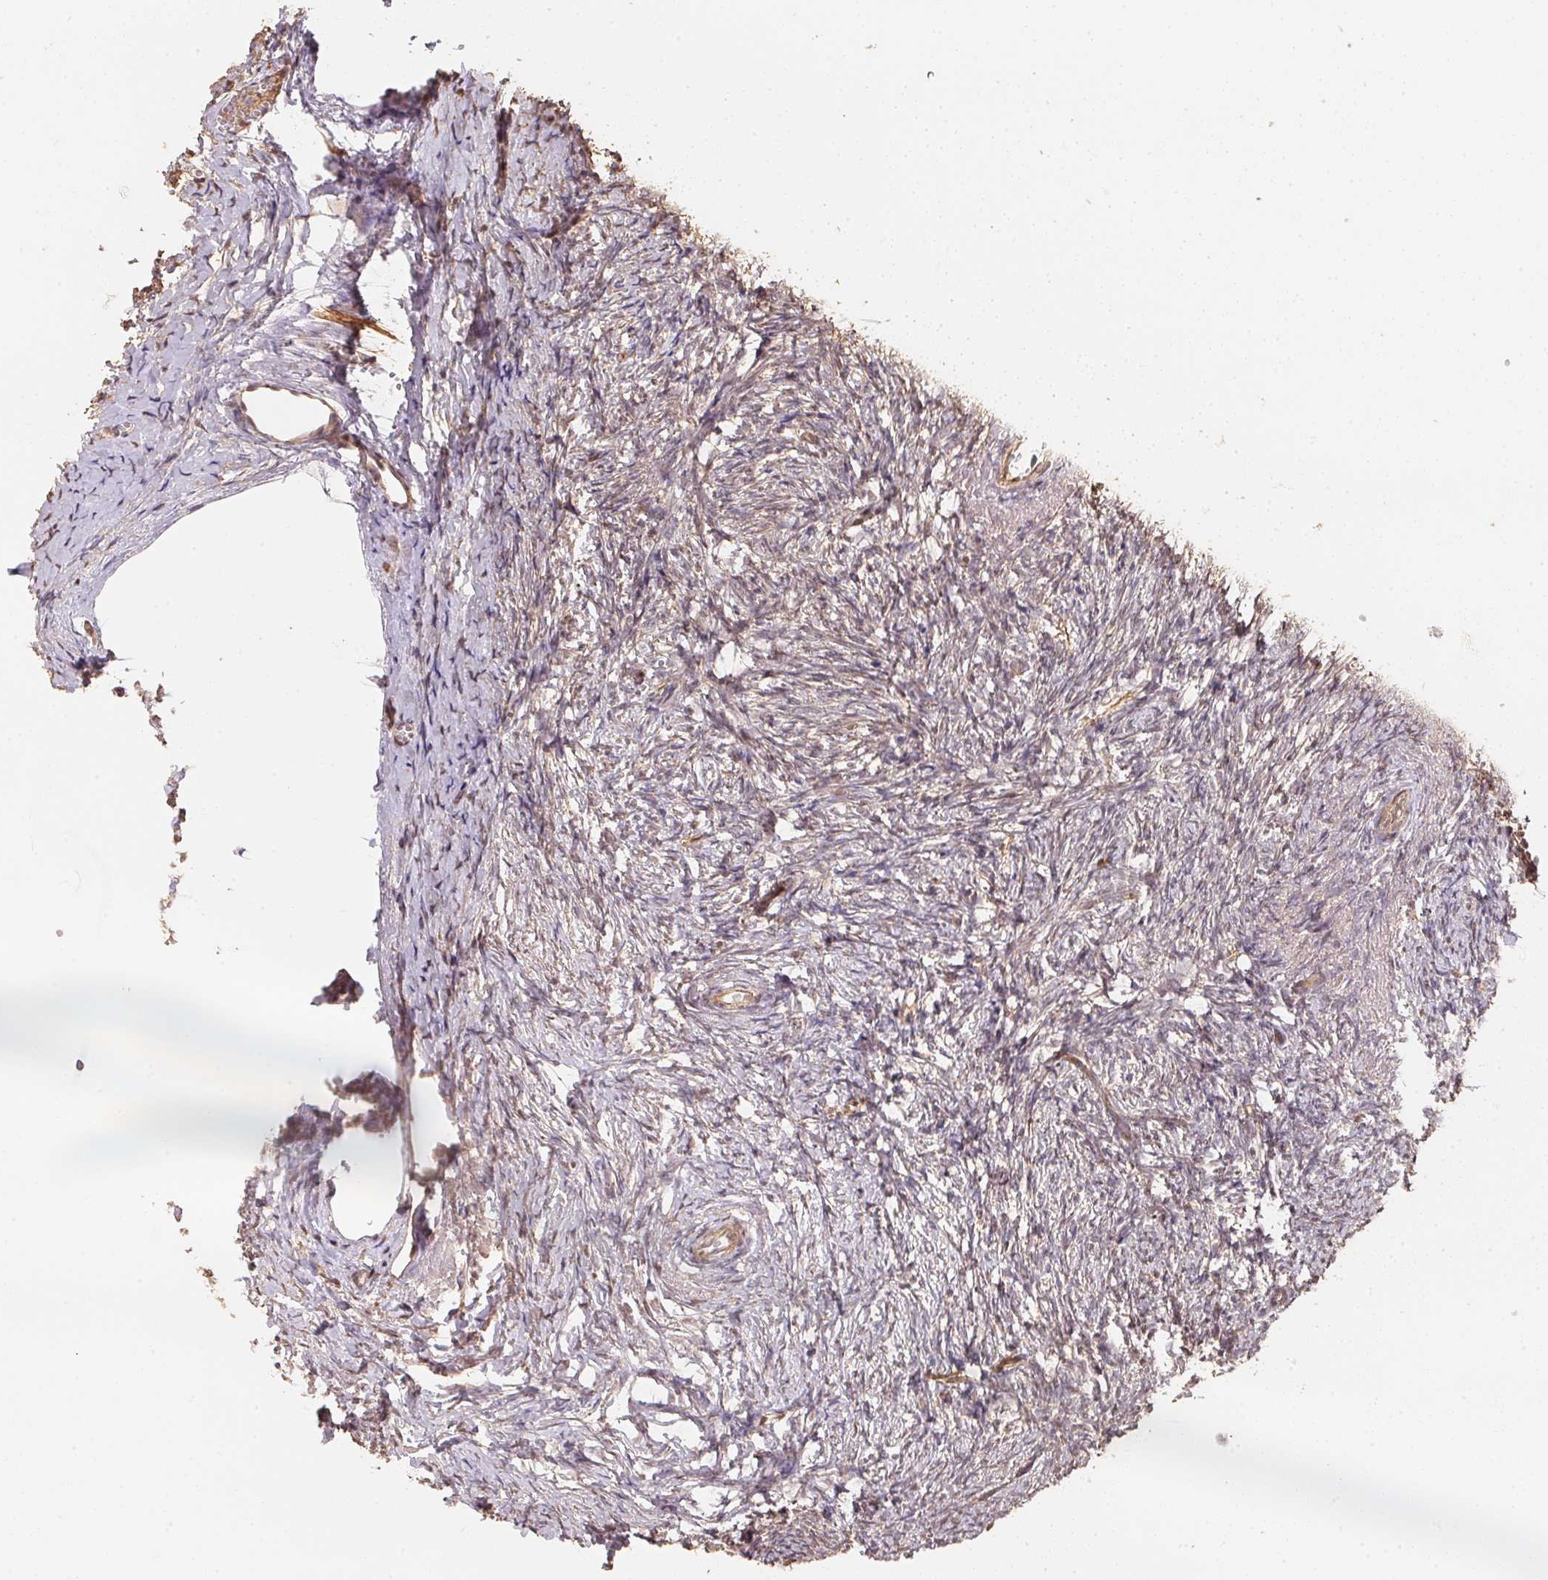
{"staining": {"intensity": "negative", "quantity": "none", "location": "none"}, "tissue": "ovary", "cell_type": "Ovarian stroma cells", "image_type": "normal", "snomed": [{"axis": "morphology", "description": "Normal tissue, NOS"}, {"axis": "topography", "description": "Ovary"}], "caption": "Ovarian stroma cells are negative for brown protein staining in unremarkable ovary.", "gene": "TMEM222", "patient": {"sex": "female", "age": 41}}